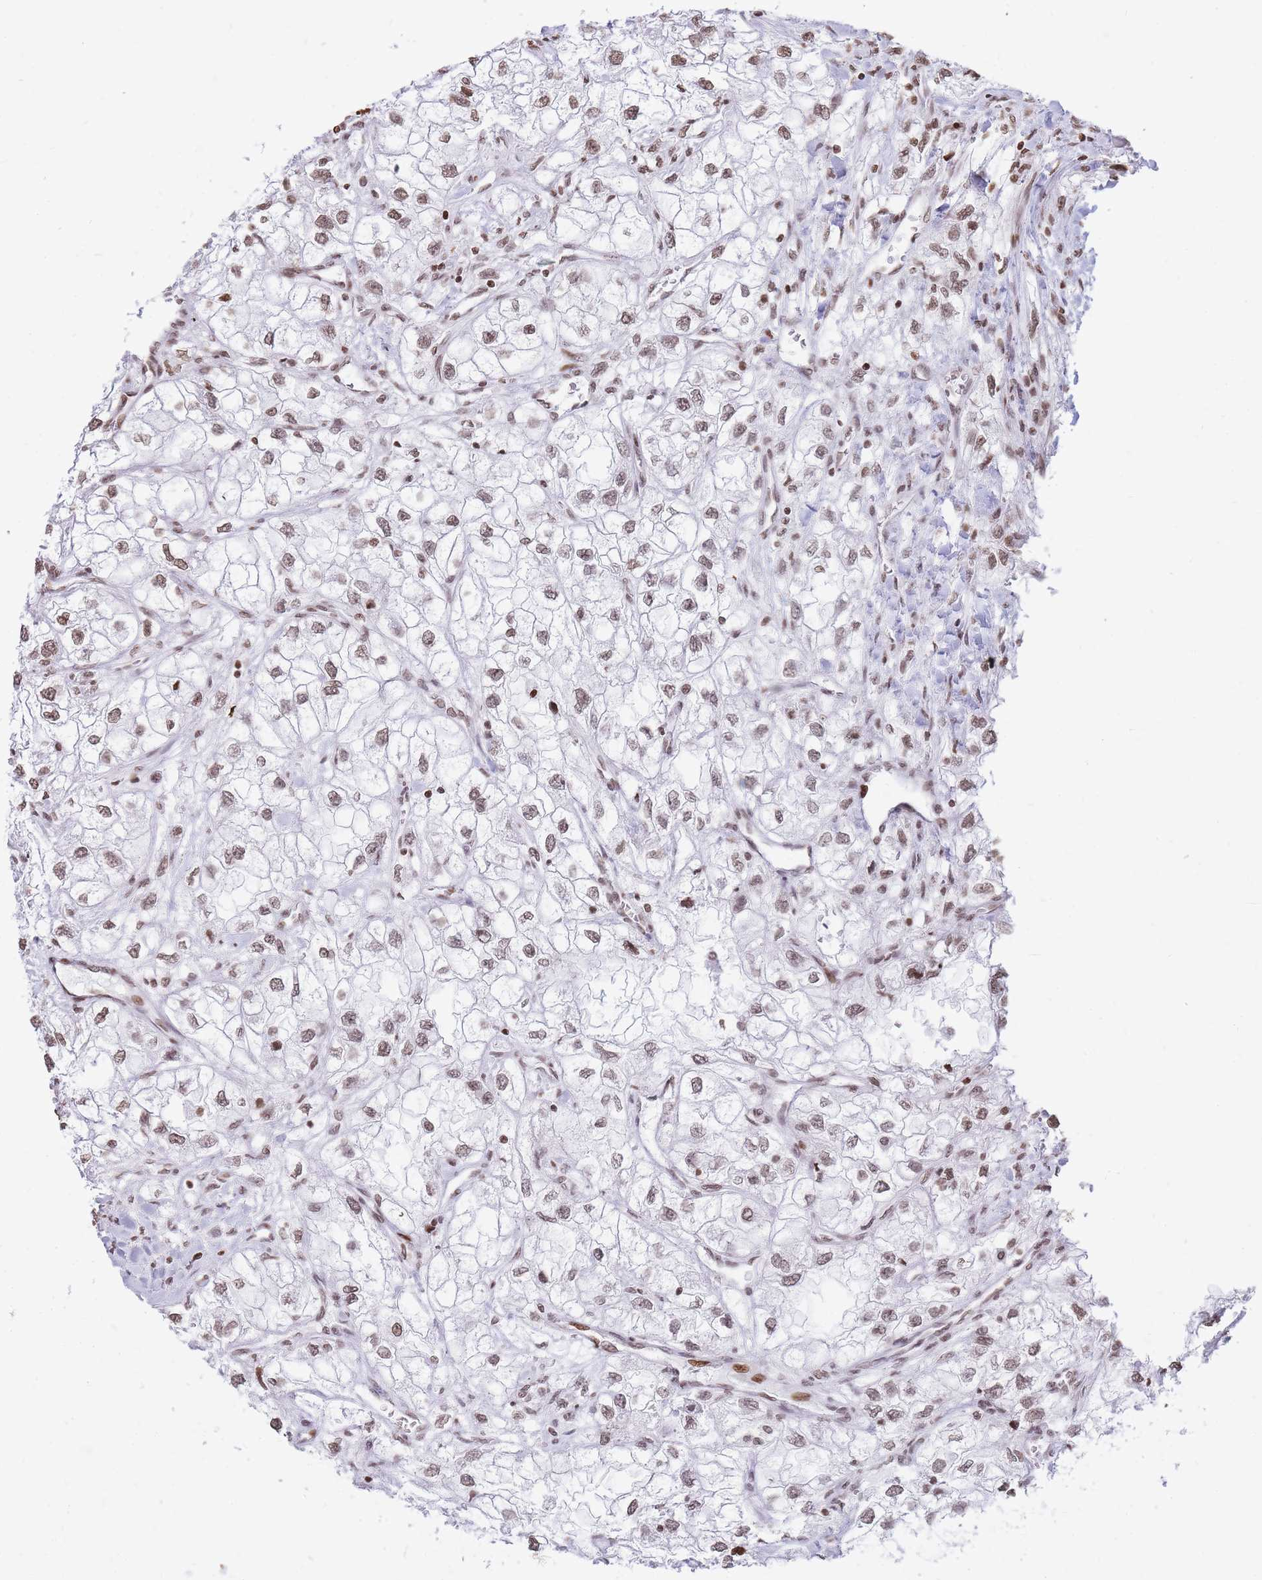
{"staining": {"intensity": "moderate", "quantity": ">75%", "location": "nuclear"}, "tissue": "renal cancer", "cell_type": "Tumor cells", "image_type": "cancer", "snomed": [{"axis": "morphology", "description": "Adenocarcinoma, NOS"}, {"axis": "topography", "description": "Kidney"}], "caption": "Tumor cells demonstrate medium levels of moderate nuclear positivity in about >75% of cells in human renal adenocarcinoma.", "gene": "SHISAL1", "patient": {"sex": "male", "age": 59}}